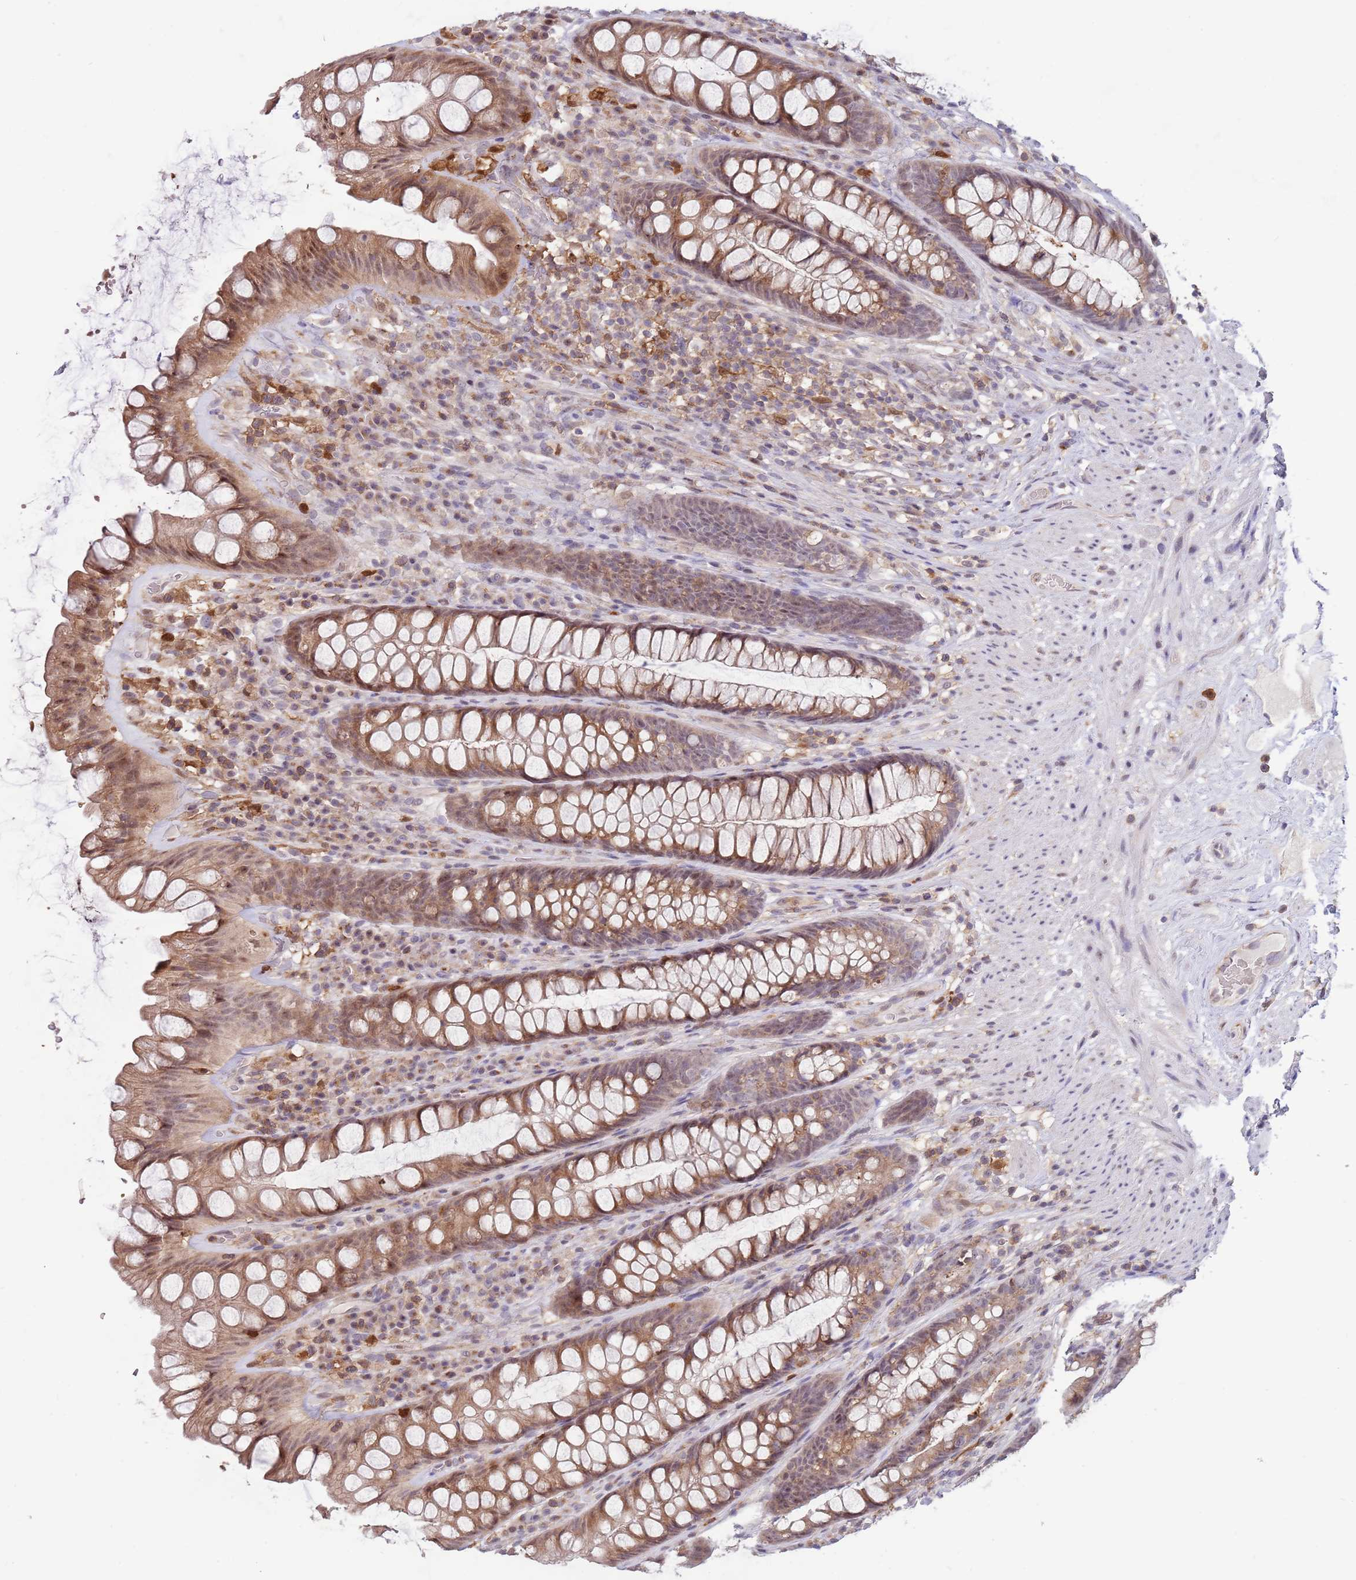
{"staining": {"intensity": "moderate", "quantity": ">75%", "location": "cytoplasmic/membranous,nuclear"}, "tissue": "rectum", "cell_type": "Glandular cells", "image_type": "normal", "snomed": [{"axis": "morphology", "description": "Normal tissue, NOS"}, {"axis": "topography", "description": "Rectum"}], "caption": "Protein expression analysis of benign rectum reveals moderate cytoplasmic/membranous,nuclear staining in about >75% of glandular cells. (DAB (3,3'-diaminobenzidine) IHC with brightfield microscopy, high magnification).", "gene": "CCNJL", "patient": {"sex": "male", "age": 74}}